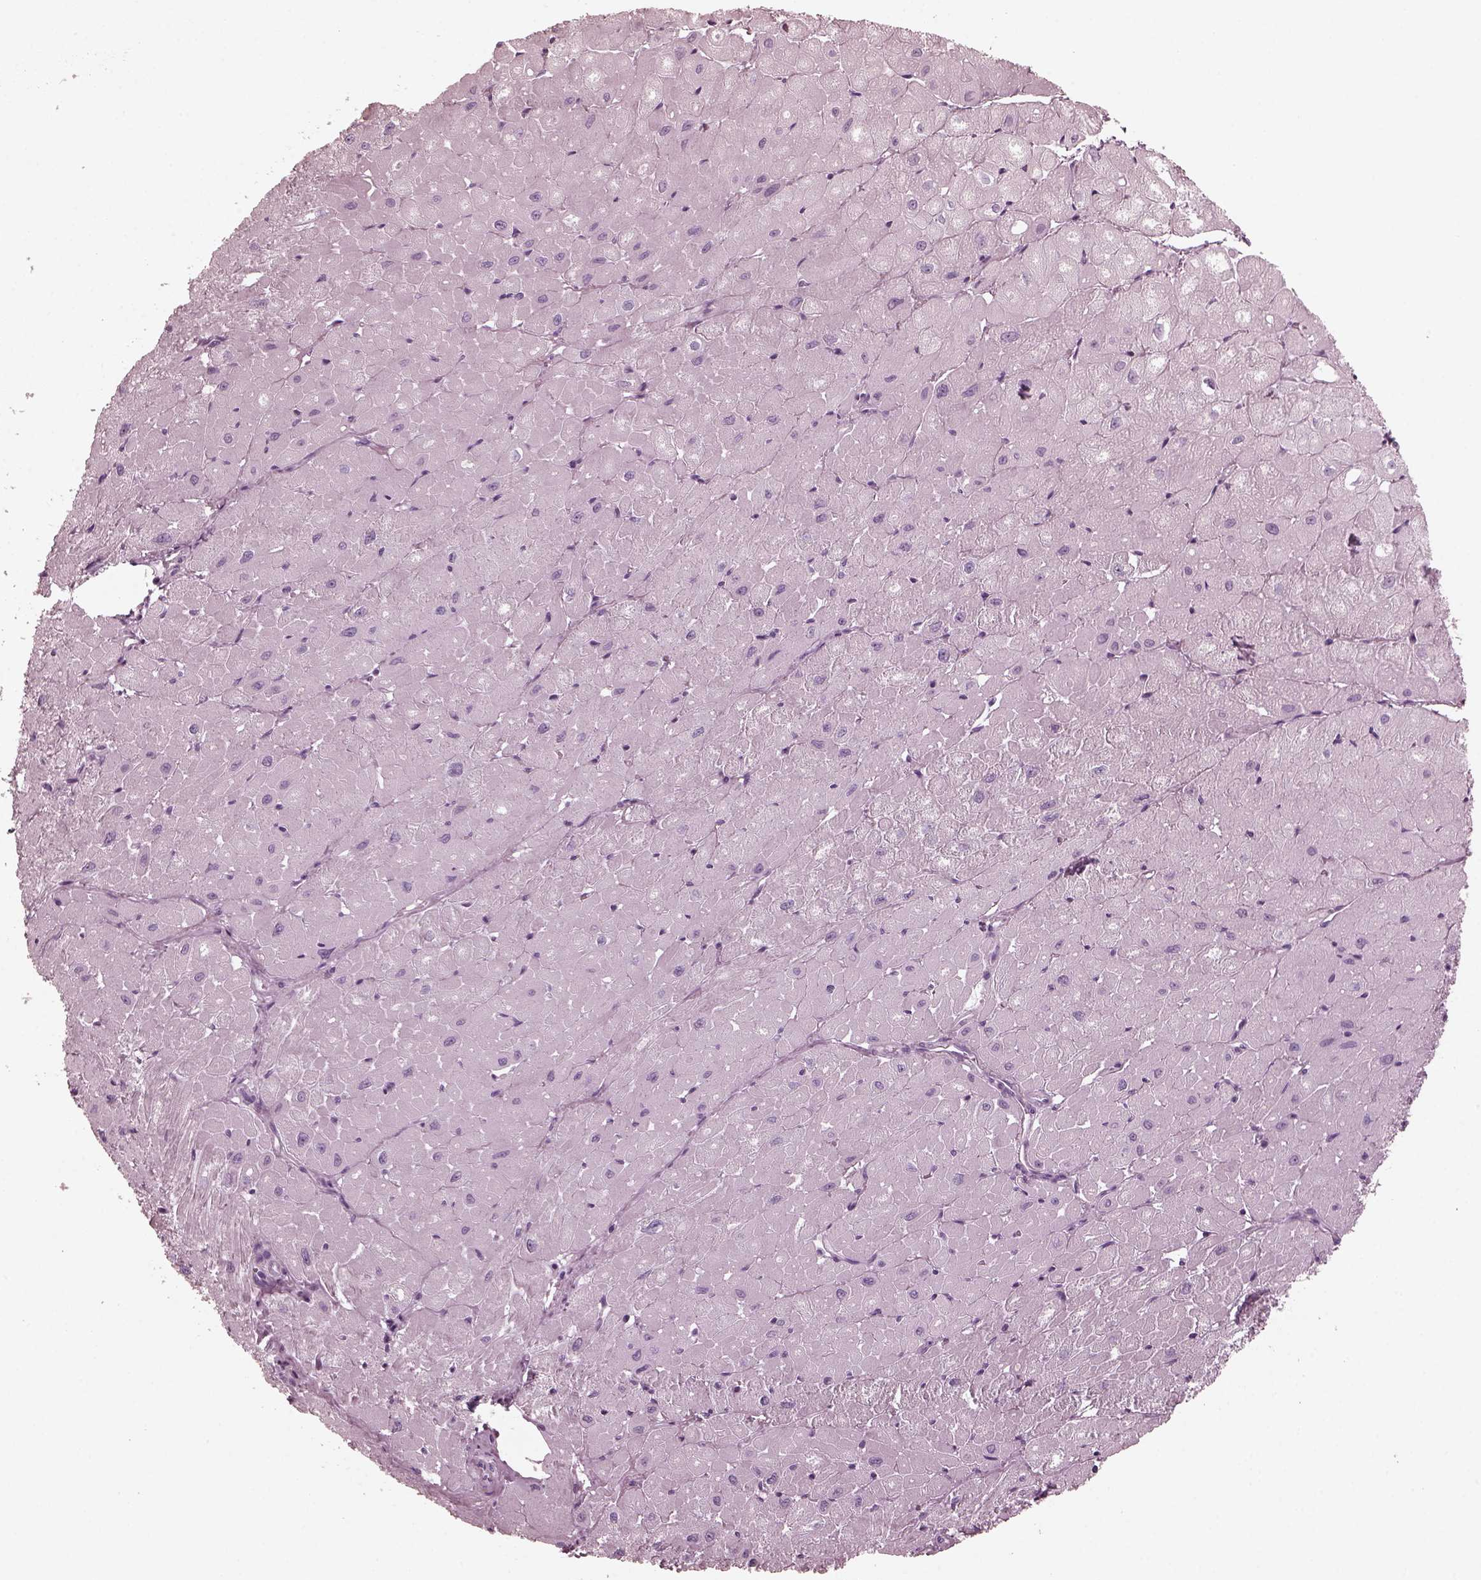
{"staining": {"intensity": "negative", "quantity": "none", "location": "none"}, "tissue": "heart muscle", "cell_type": "Cardiomyocytes", "image_type": "normal", "snomed": [{"axis": "morphology", "description": "Normal tissue, NOS"}, {"axis": "topography", "description": "Heart"}], "caption": "Immunohistochemistry (IHC) micrograph of unremarkable heart muscle stained for a protein (brown), which exhibits no positivity in cardiomyocytes.", "gene": "GRM6", "patient": {"sex": "male", "age": 62}}